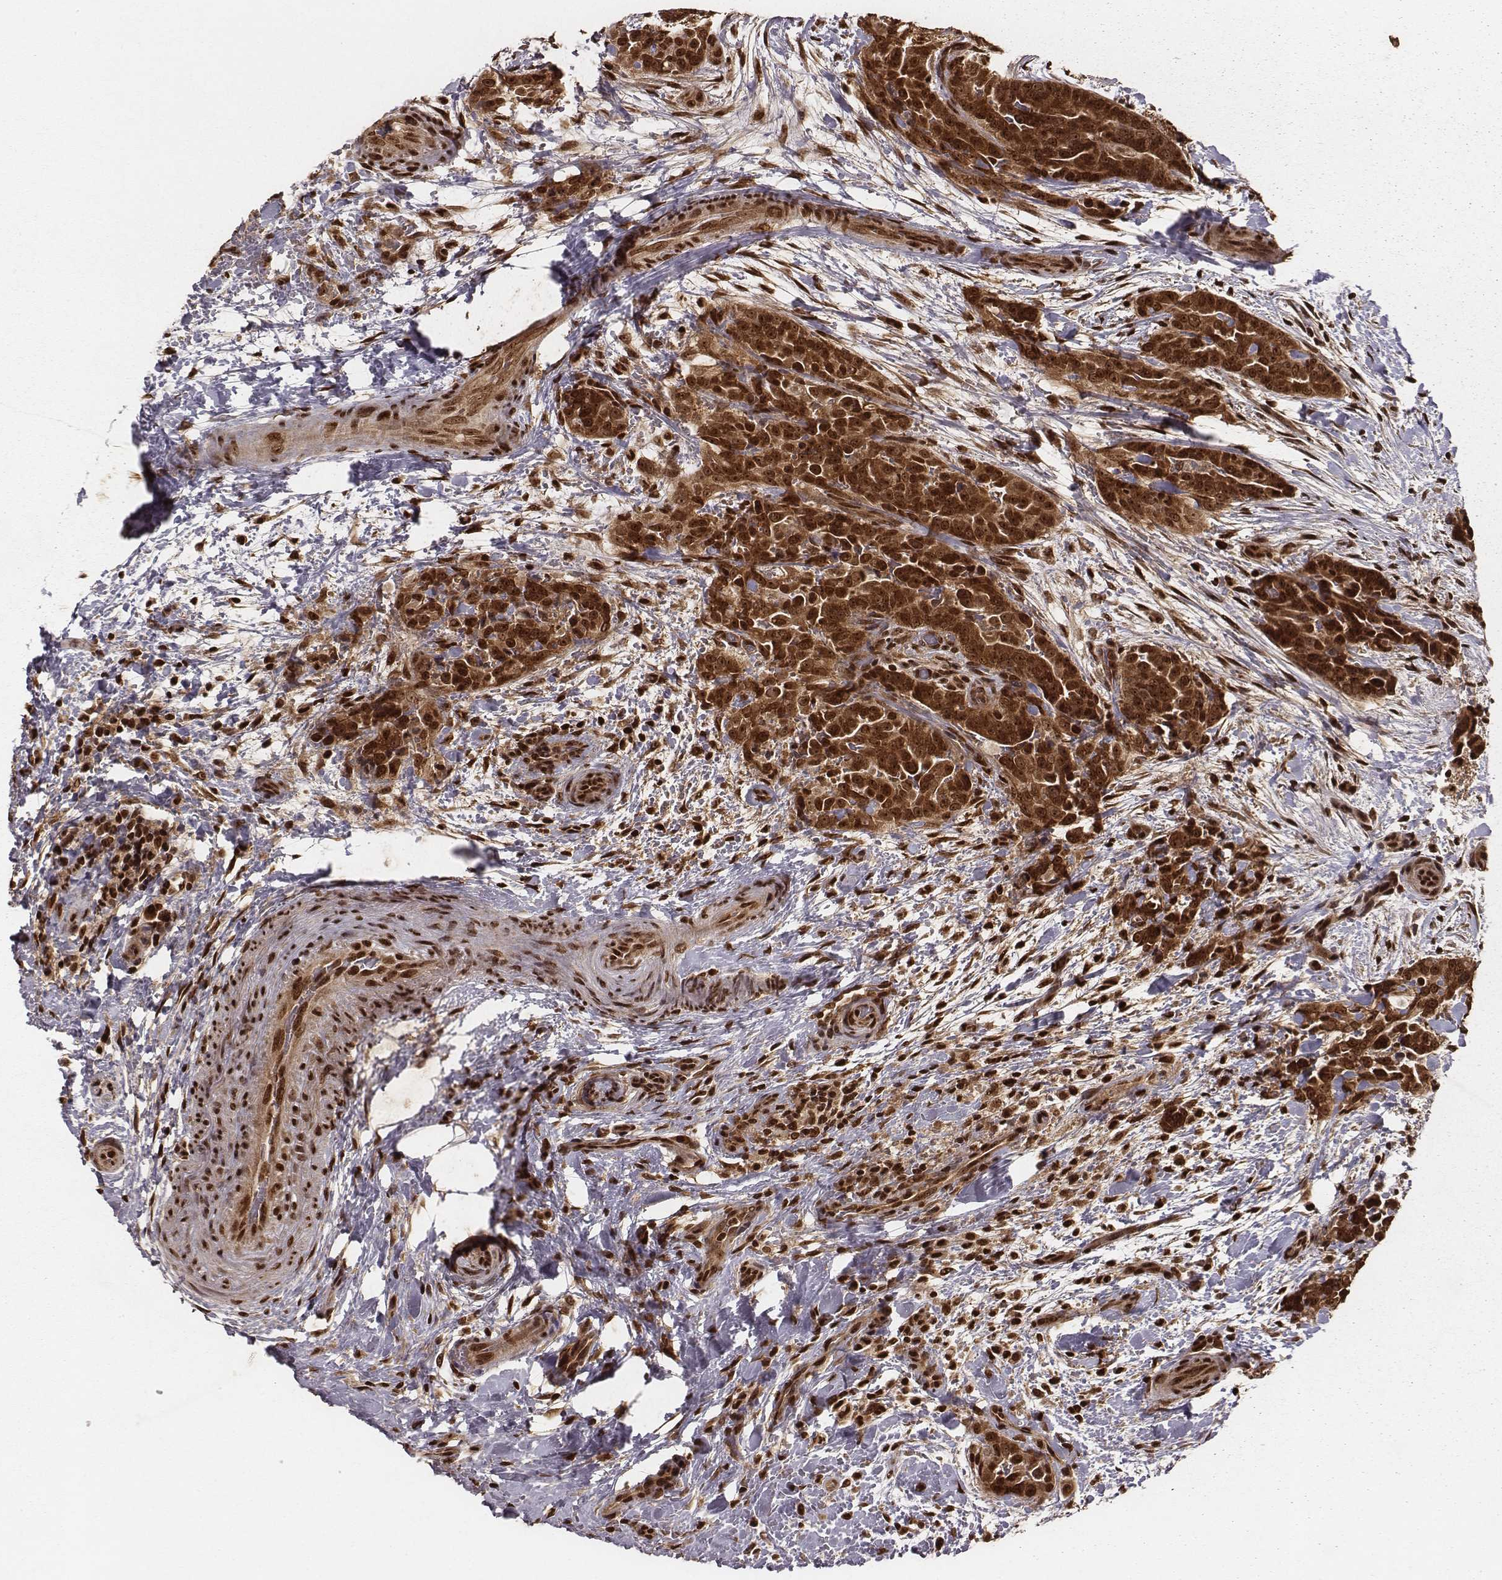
{"staining": {"intensity": "strong", "quantity": ">75%", "location": "cytoplasmic/membranous,nuclear"}, "tissue": "thyroid cancer", "cell_type": "Tumor cells", "image_type": "cancer", "snomed": [{"axis": "morphology", "description": "Papillary adenocarcinoma, NOS"}, {"axis": "topography", "description": "Thyroid gland"}], "caption": "Protein expression analysis of papillary adenocarcinoma (thyroid) exhibits strong cytoplasmic/membranous and nuclear positivity in about >75% of tumor cells.", "gene": "NFX1", "patient": {"sex": "male", "age": 61}}